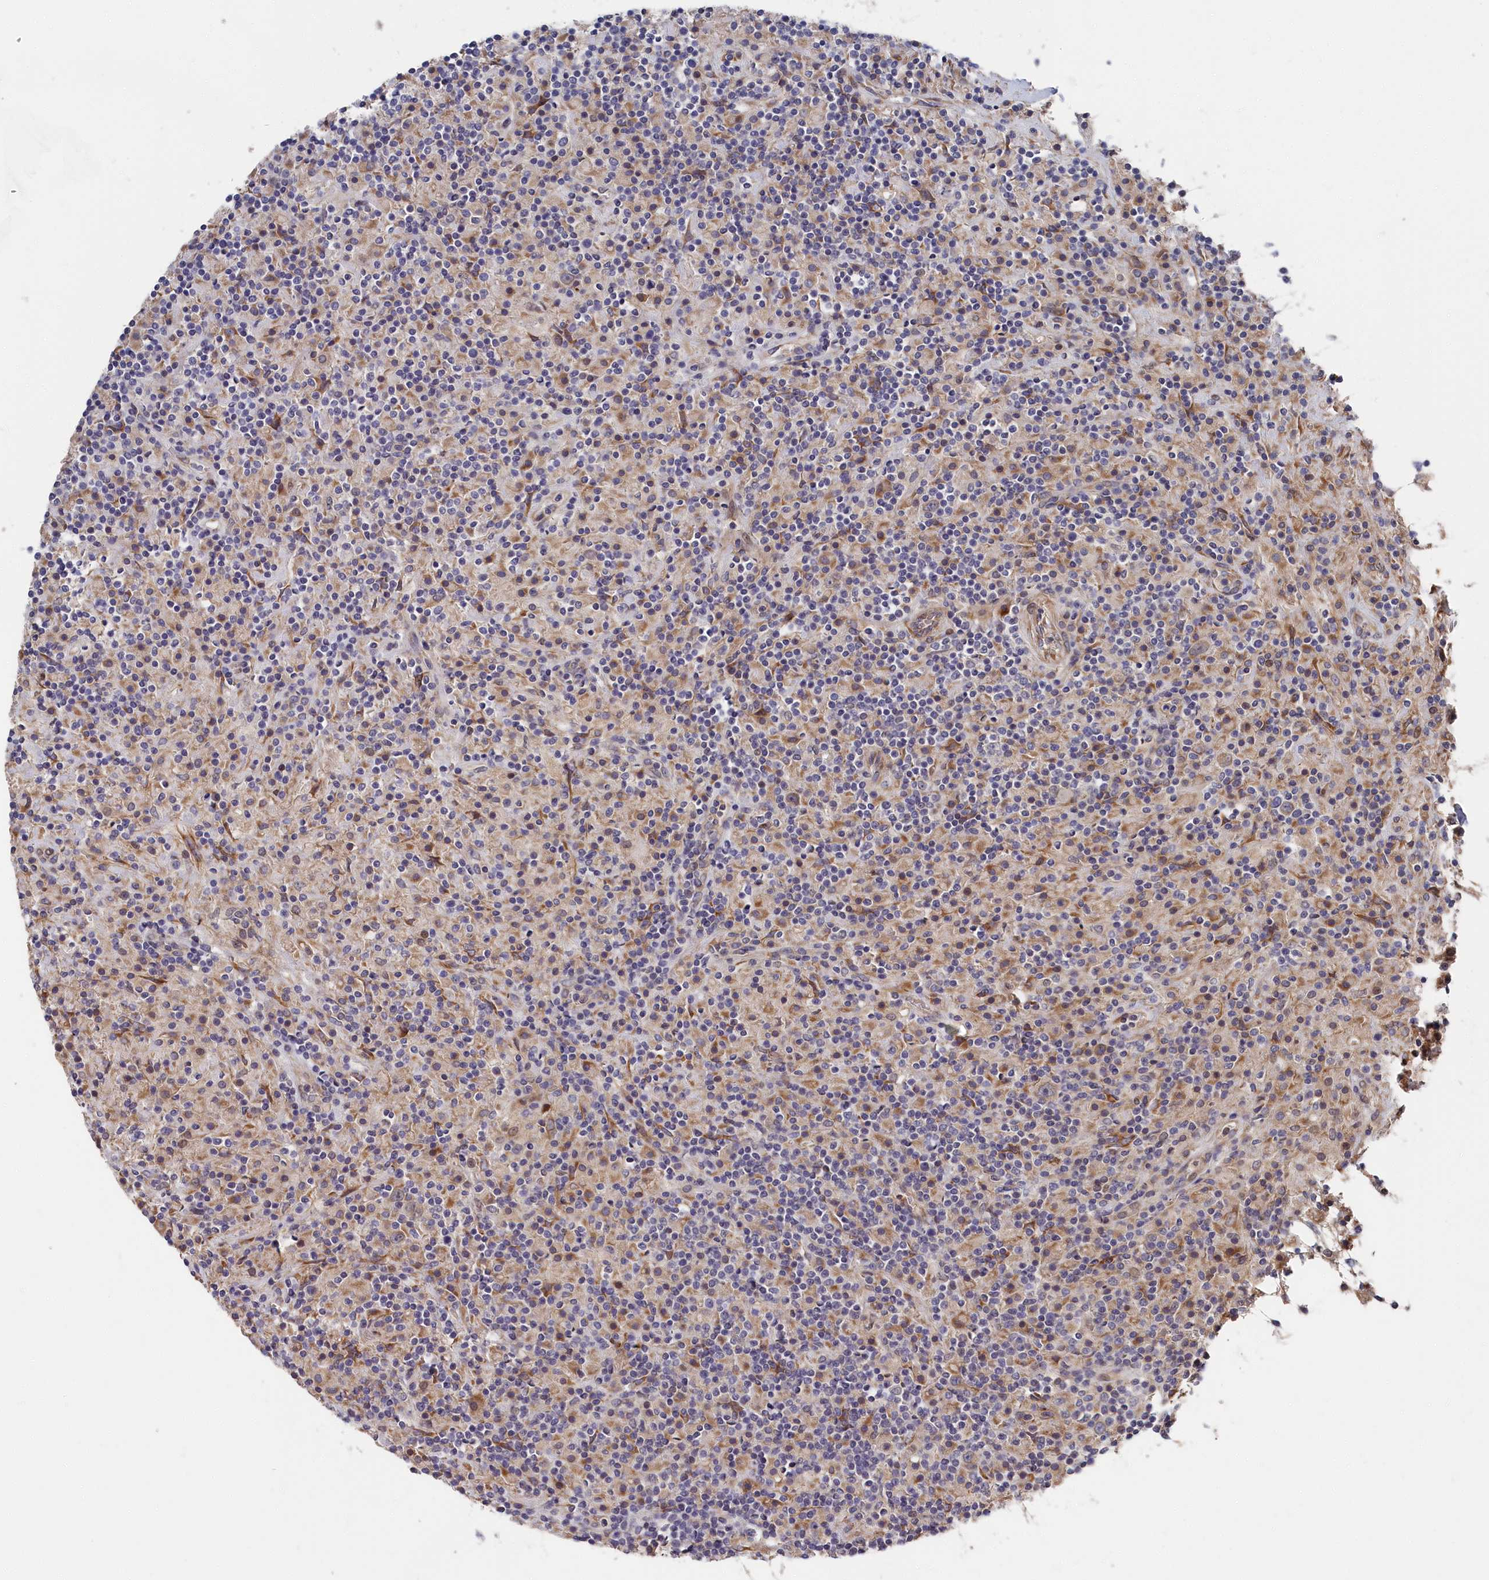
{"staining": {"intensity": "negative", "quantity": "none", "location": "none"}, "tissue": "lymphoma", "cell_type": "Tumor cells", "image_type": "cancer", "snomed": [{"axis": "morphology", "description": "Hodgkin's disease, NOS"}, {"axis": "topography", "description": "Lymph node"}], "caption": "High magnification brightfield microscopy of Hodgkin's disease stained with DAB (3,3'-diaminobenzidine) (brown) and counterstained with hematoxylin (blue): tumor cells show no significant expression.", "gene": "CYB5D2", "patient": {"sex": "male", "age": 70}}